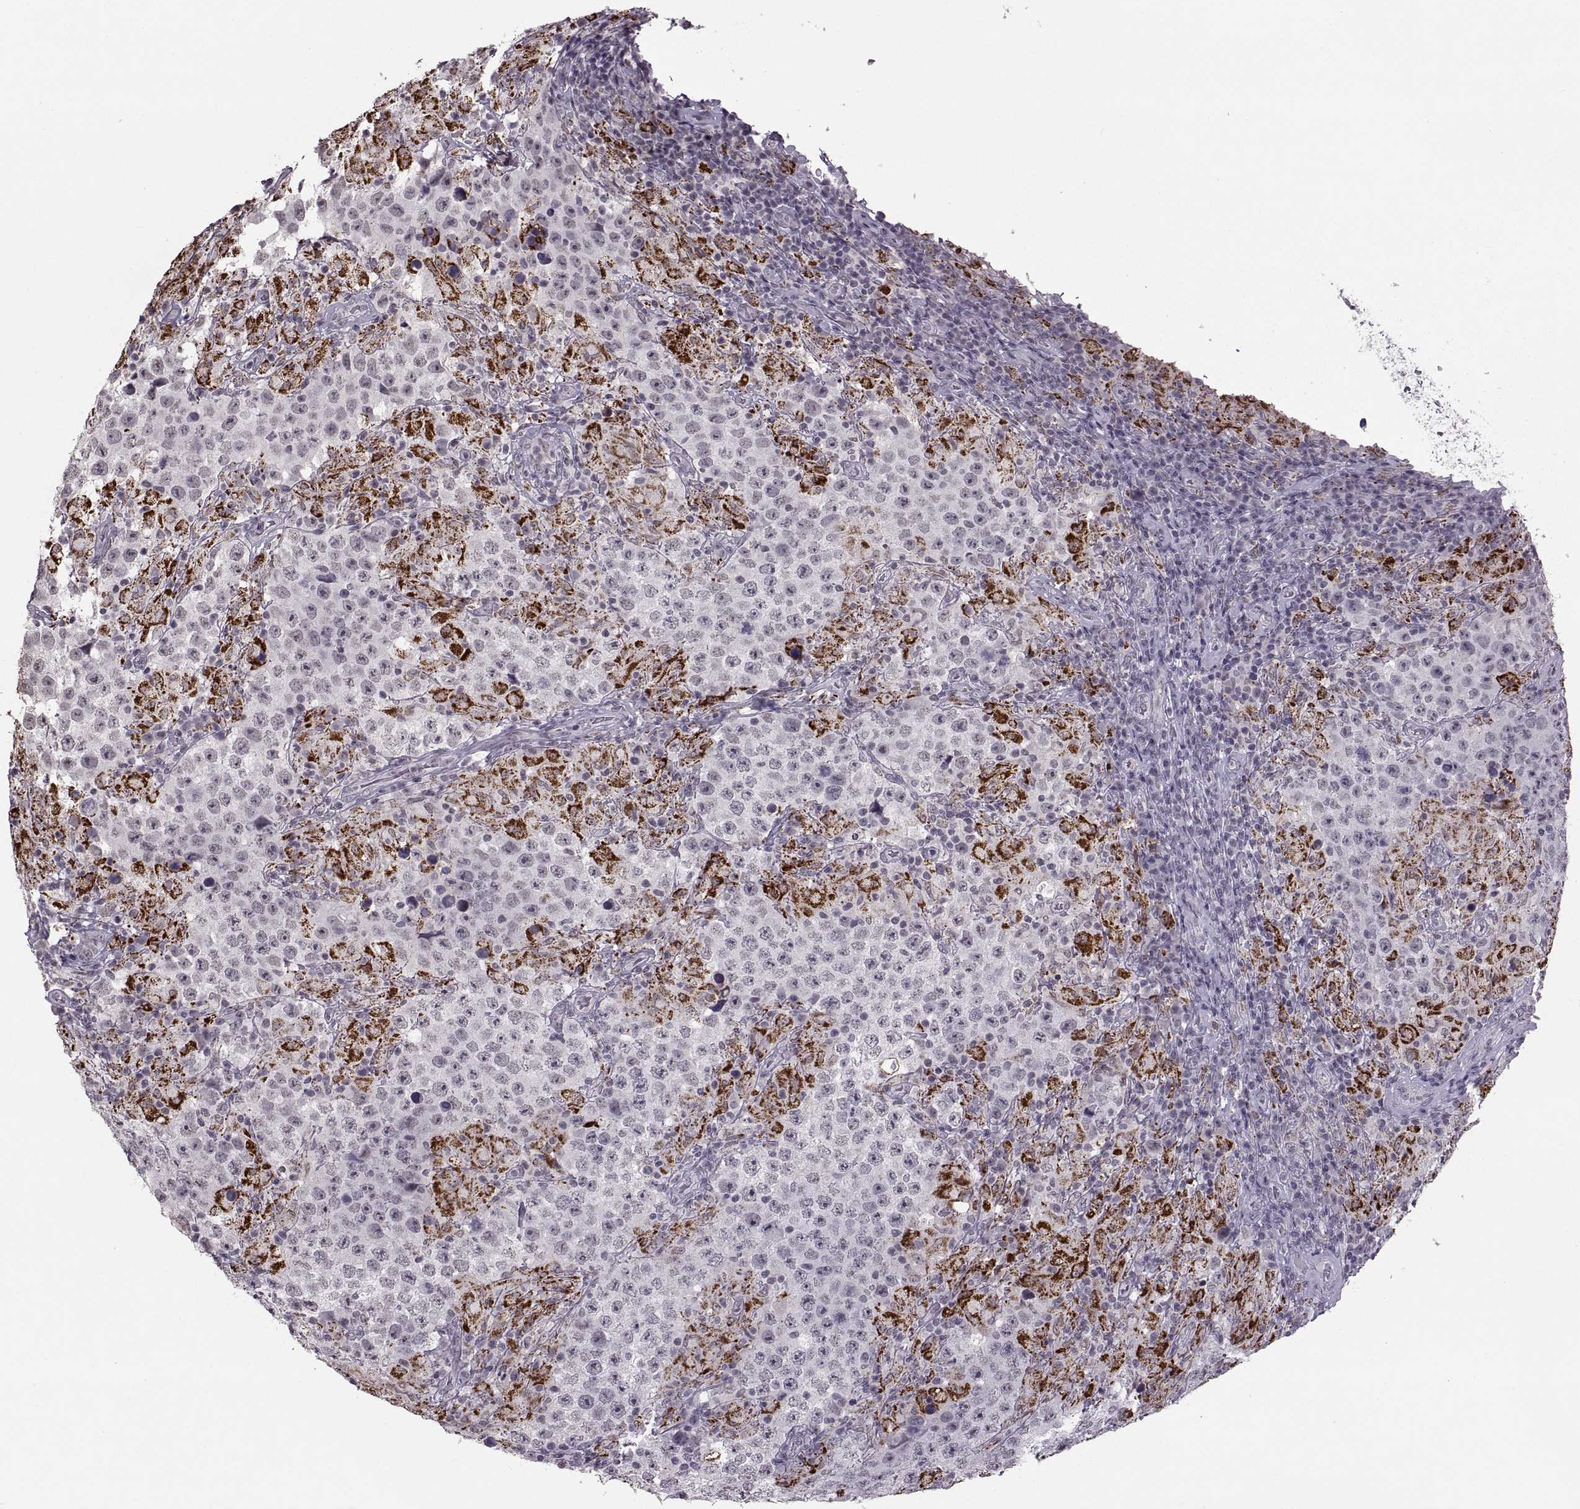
{"staining": {"intensity": "negative", "quantity": "none", "location": "none"}, "tissue": "testis cancer", "cell_type": "Tumor cells", "image_type": "cancer", "snomed": [{"axis": "morphology", "description": "Seminoma, NOS"}, {"axis": "morphology", "description": "Carcinoma, Embryonal, NOS"}, {"axis": "topography", "description": "Testis"}], "caption": "Immunohistochemical staining of testis cancer displays no significant staining in tumor cells.", "gene": "OTP", "patient": {"sex": "male", "age": 41}}